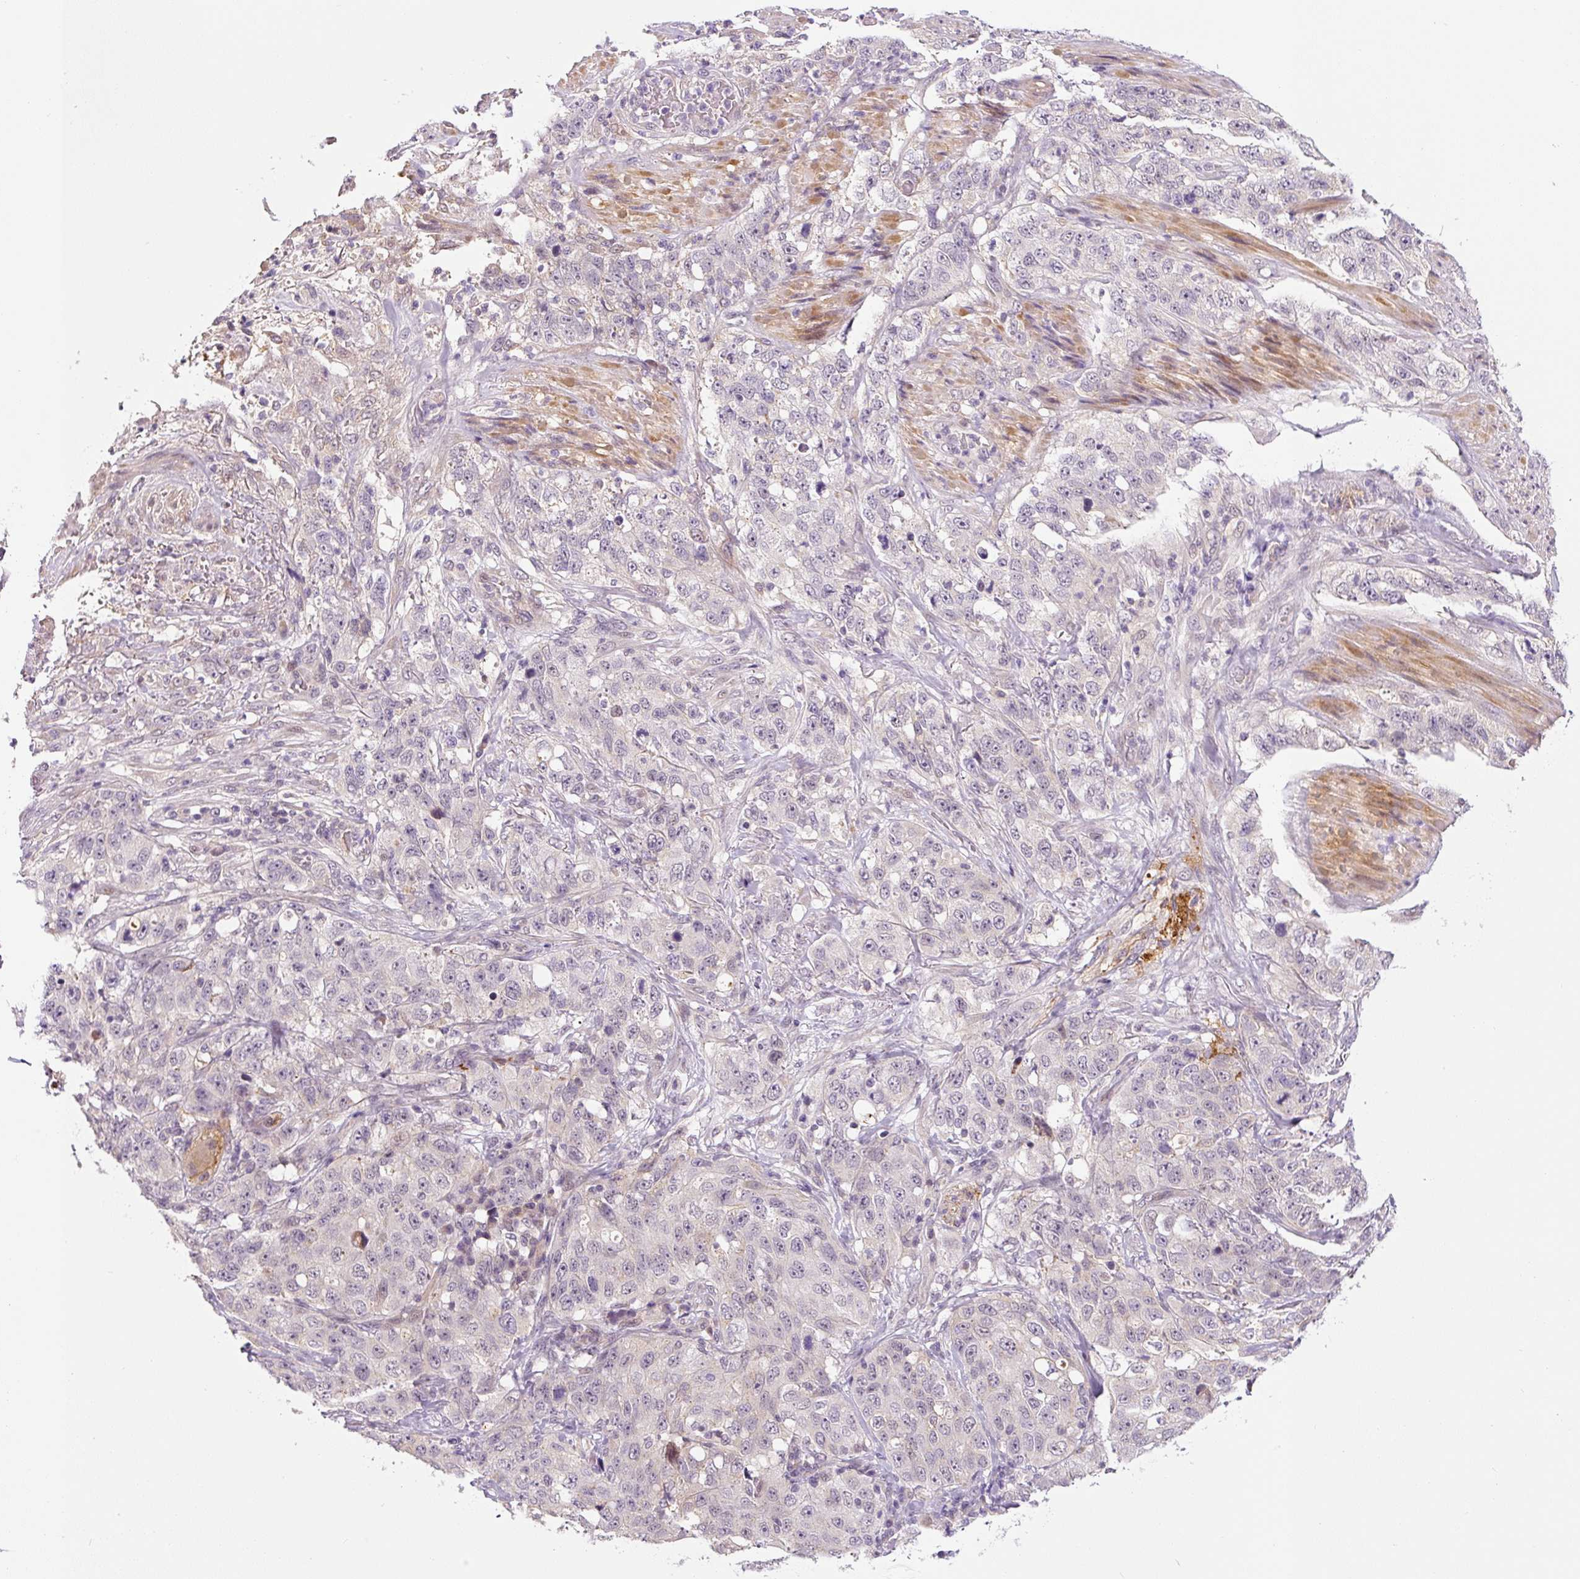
{"staining": {"intensity": "negative", "quantity": "none", "location": "none"}, "tissue": "stomach cancer", "cell_type": "Tumor cells", "image_type": "cancer", "snomed": [{"axis": "morphology", "description": "Adenocarcinoma, NOS"}, {"axis": "topography", "description": "Stomach"}], "caption": "Tumor cells are negative for protein expression in human stomach adenocarcinoma. (Brightfield microscopy of DAB (3,3'-diaminobenzidine) IHC at high magnification).", "gene": "PRKAA2", "patient": {"sex": "male", "age": 48}}